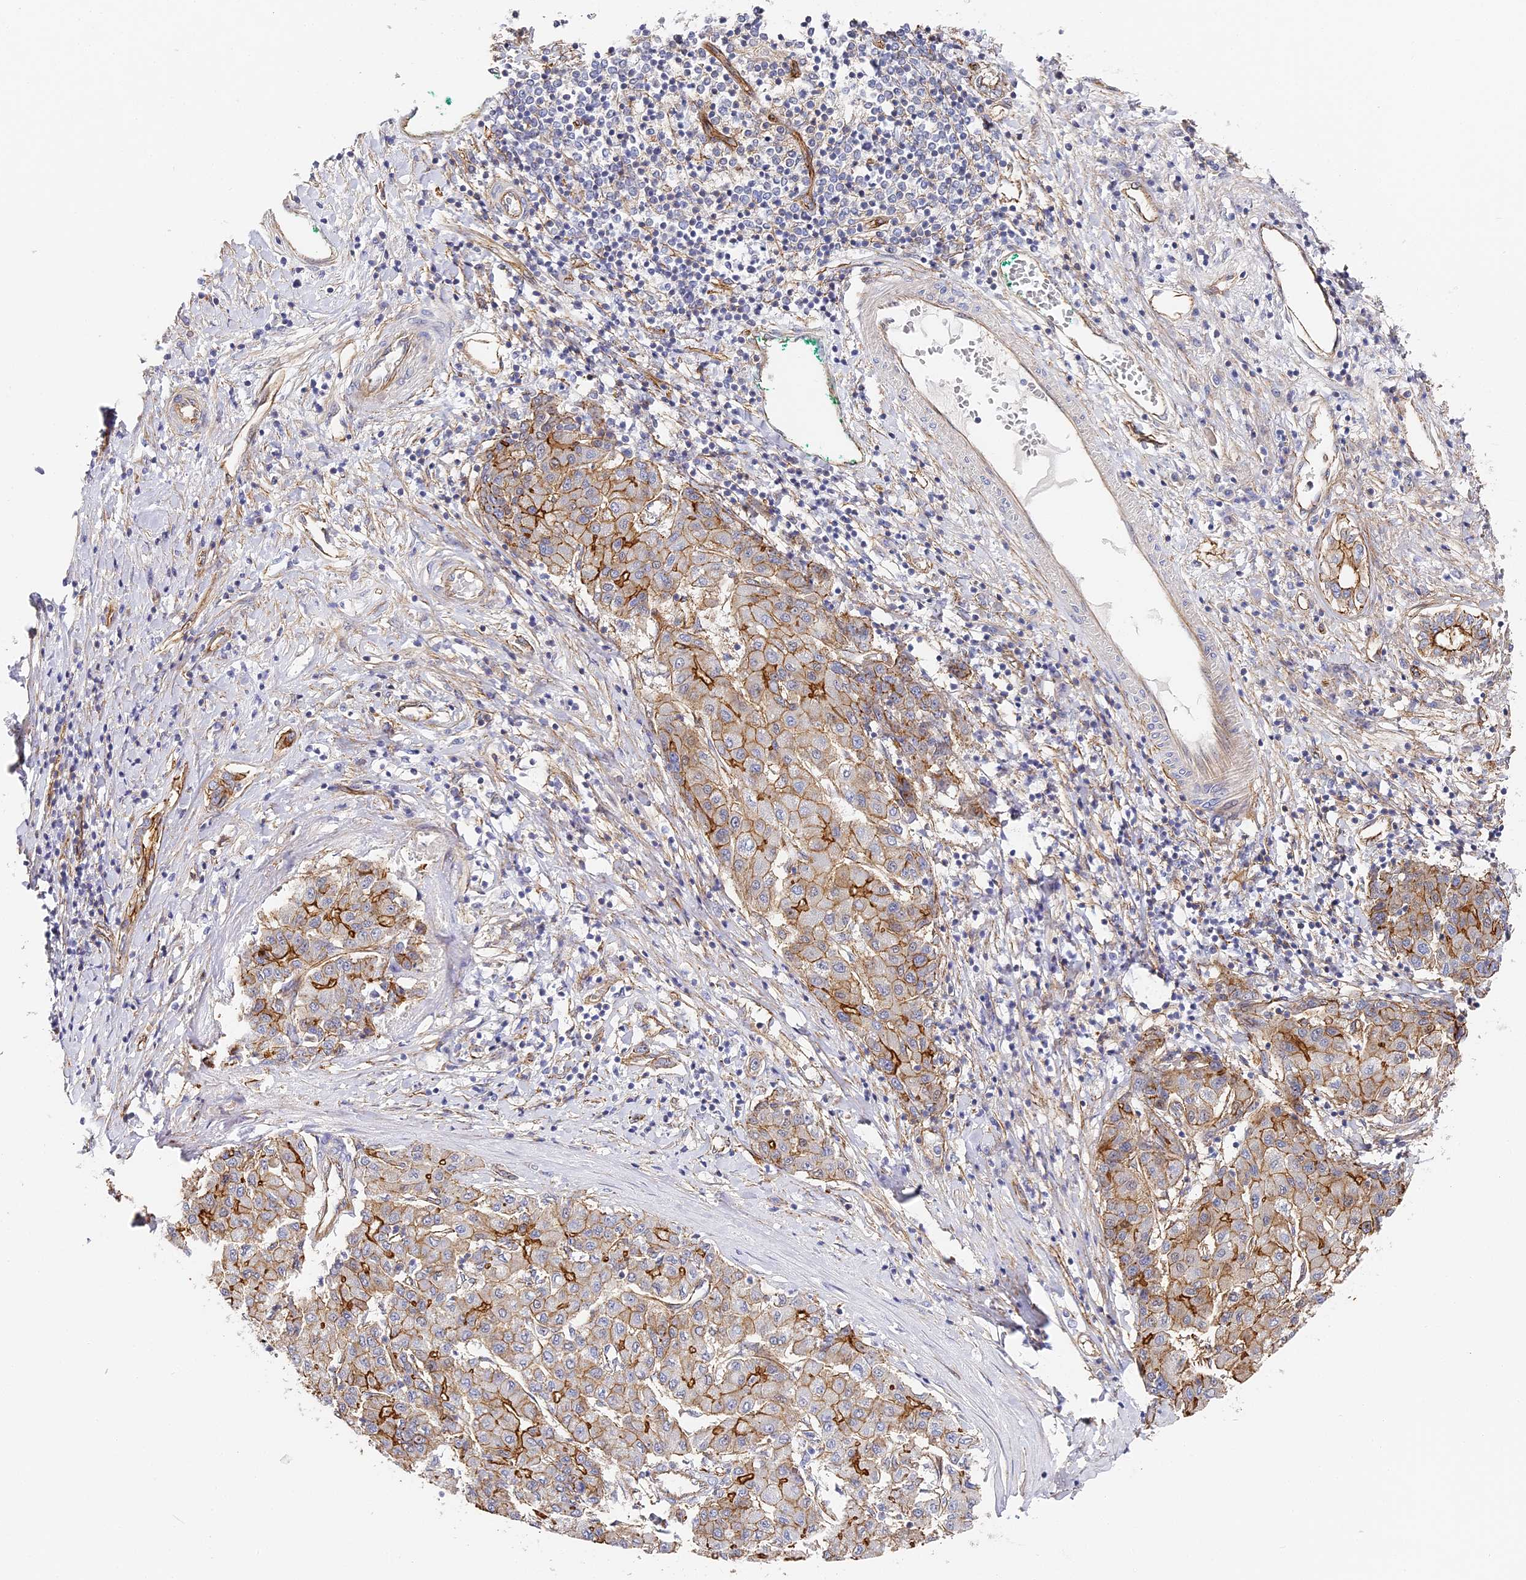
{"staining": {"intensity": "moderate", "quantity": ">75%", "location": "cytoplasmic/membranous"}, "tissue": "liver cancer", "cell_type": "Tumor cells", "image_type": "cancer", "snomed": [{"axis": "morphology", "description": "Carcinoma, Hepatocellular, NOS"}, {"axis": "topography", "description": "Liver"}], "caption": "IHC micrograph of neoplastic tissue: hepatocellular carcinoma (liver) stained using IHC exhibits medium levels of moderate protein expression localized specifically in the cytoplasmic/membranous of tumor cells, appearing as a cytoplasmic/membranous brown color.", "gene": "CCDC30", "patient": {"sex": "male", "age": 65}}